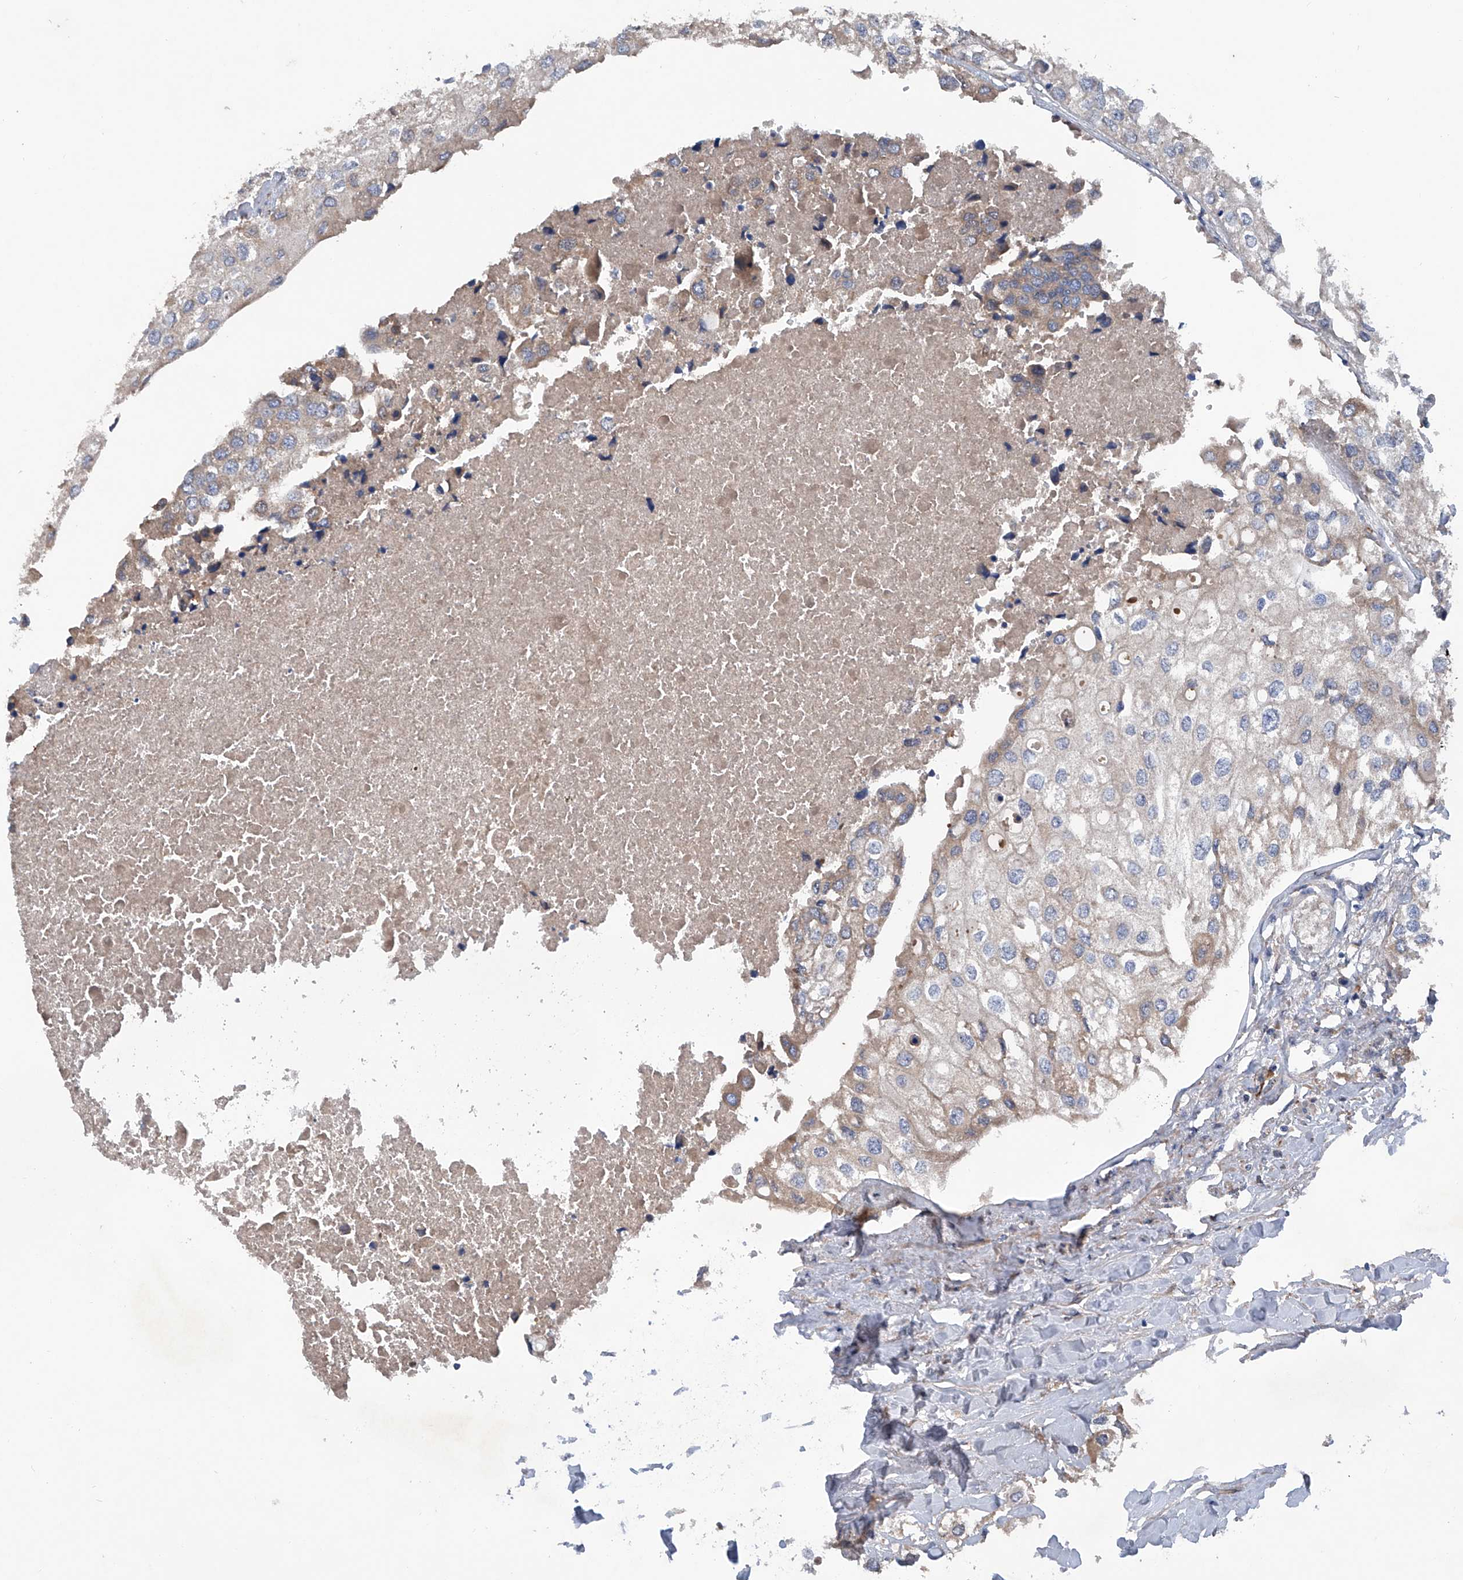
{"staining": {"intensity": "negative", "quantity": "none", "location": "none"}, "tissue": "urothelial cancer", "cell_type": "Tumor cells", "image_type": "cancer", "snomed": [{"axis": "morphology", "description": "Urothelial carcinoma, High grade"}, {"axis": "topography", "description": "Urinary bladder"}], "caption": "Immunohistochemistry image of neoplastic tissue: human urothelial cancer stained with DAB displays no significant protein staining in tumor cells. (DAB (3,3'-diaminobenzidine) immunohistochemistry visualized using brightfield microscopy, high magnification).", "gene": "ASCC3", "patient": {"sex": "male", "age": 64}}